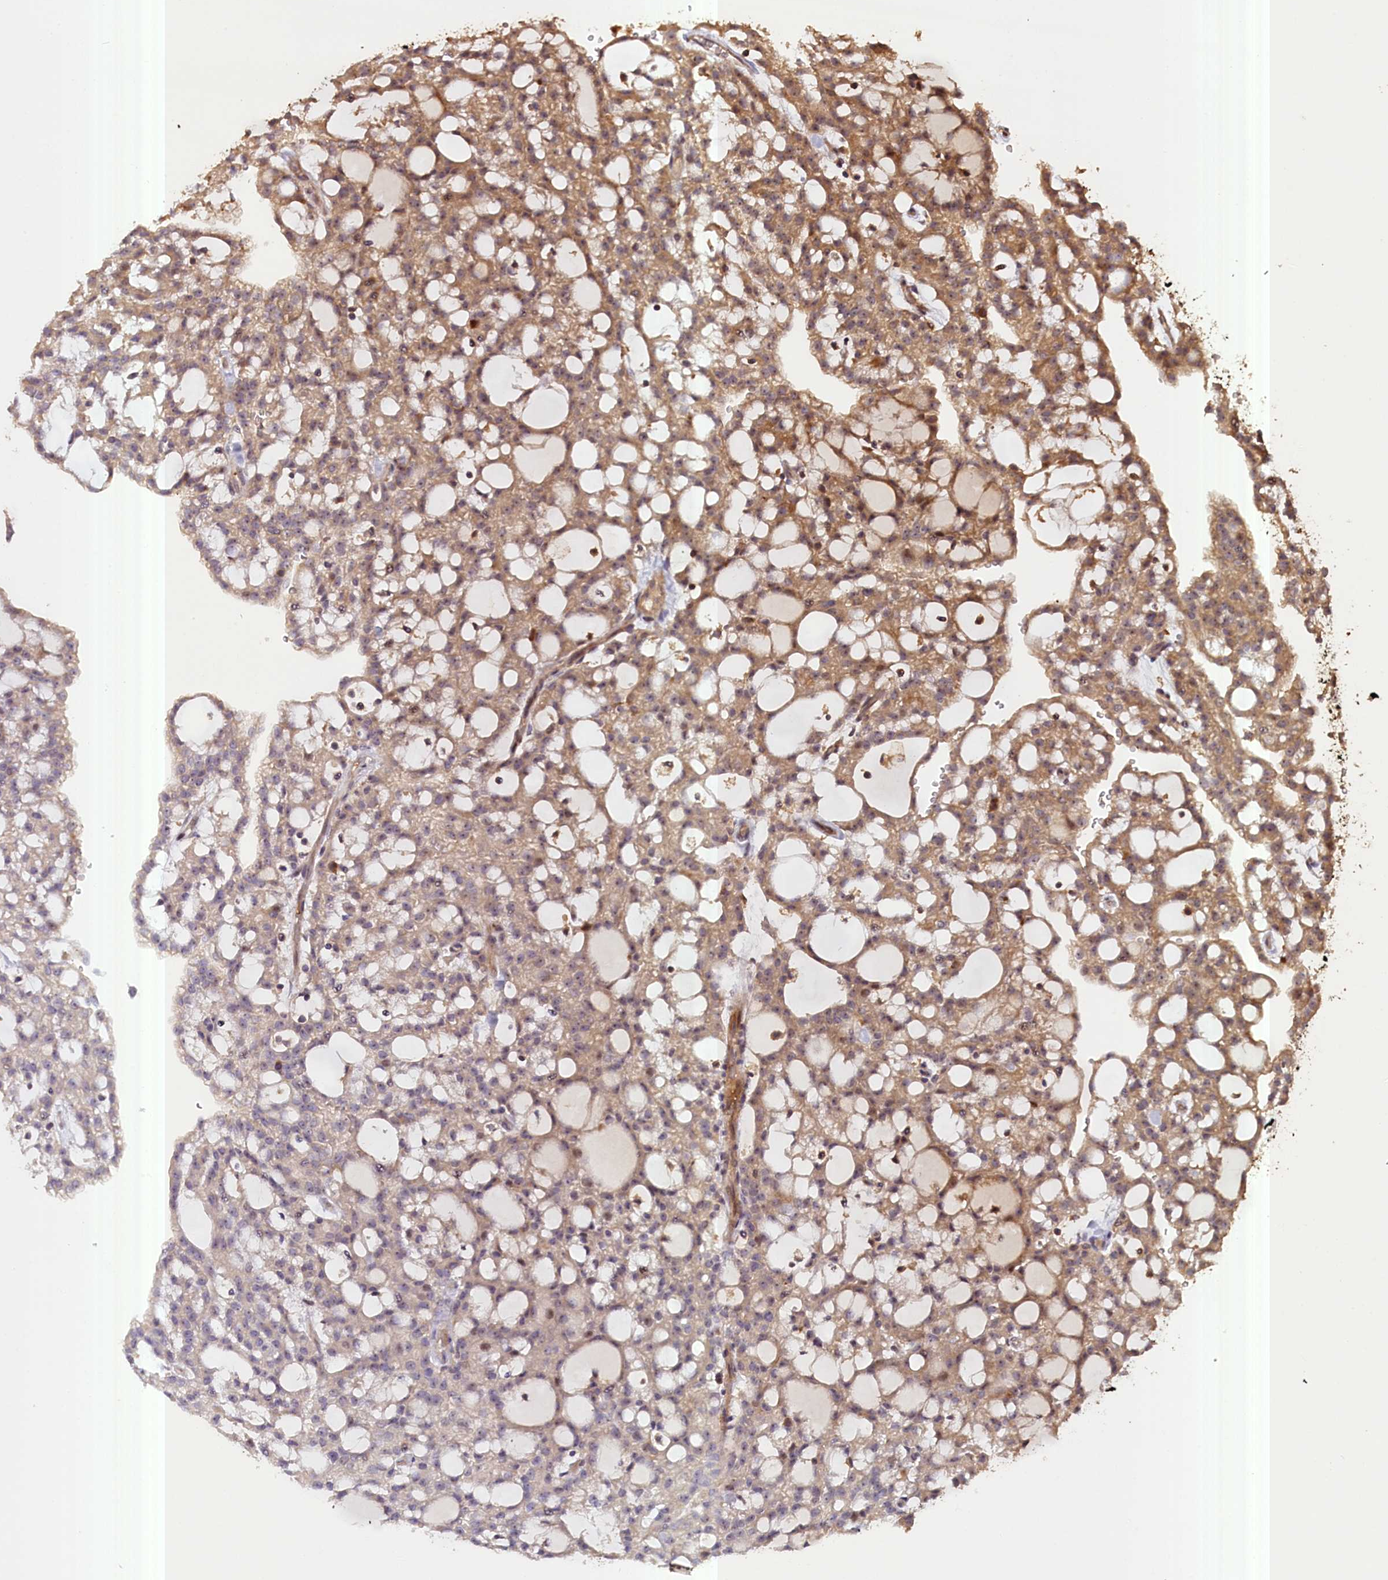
{"staining": {"intensity": "moderate", "quantity": ">75%", "location": "cytoplasmic/membranous,nuclear"}, "tissue": "renal cancer", "cell_type": "Tumor cells", "image_type": "cancer", "snomed": [{"axis": "morphology", "description": "Adenocarcinoma, NOS"}, {"axis": "topography", "description": "Kidney"}], "caption": "Protein analysis of renal cancer (adenocarcinoma) tissue shows moderate cytoplasmic/membranous and nuclear expression in approximately >75% of tumor cells. Using DAB (brown) and hematoxylin (blue) stains, captured at high magnification using brightfield microscopy.", "gene": "FUZ", "patient": {"sex": "male", "age": 63}}